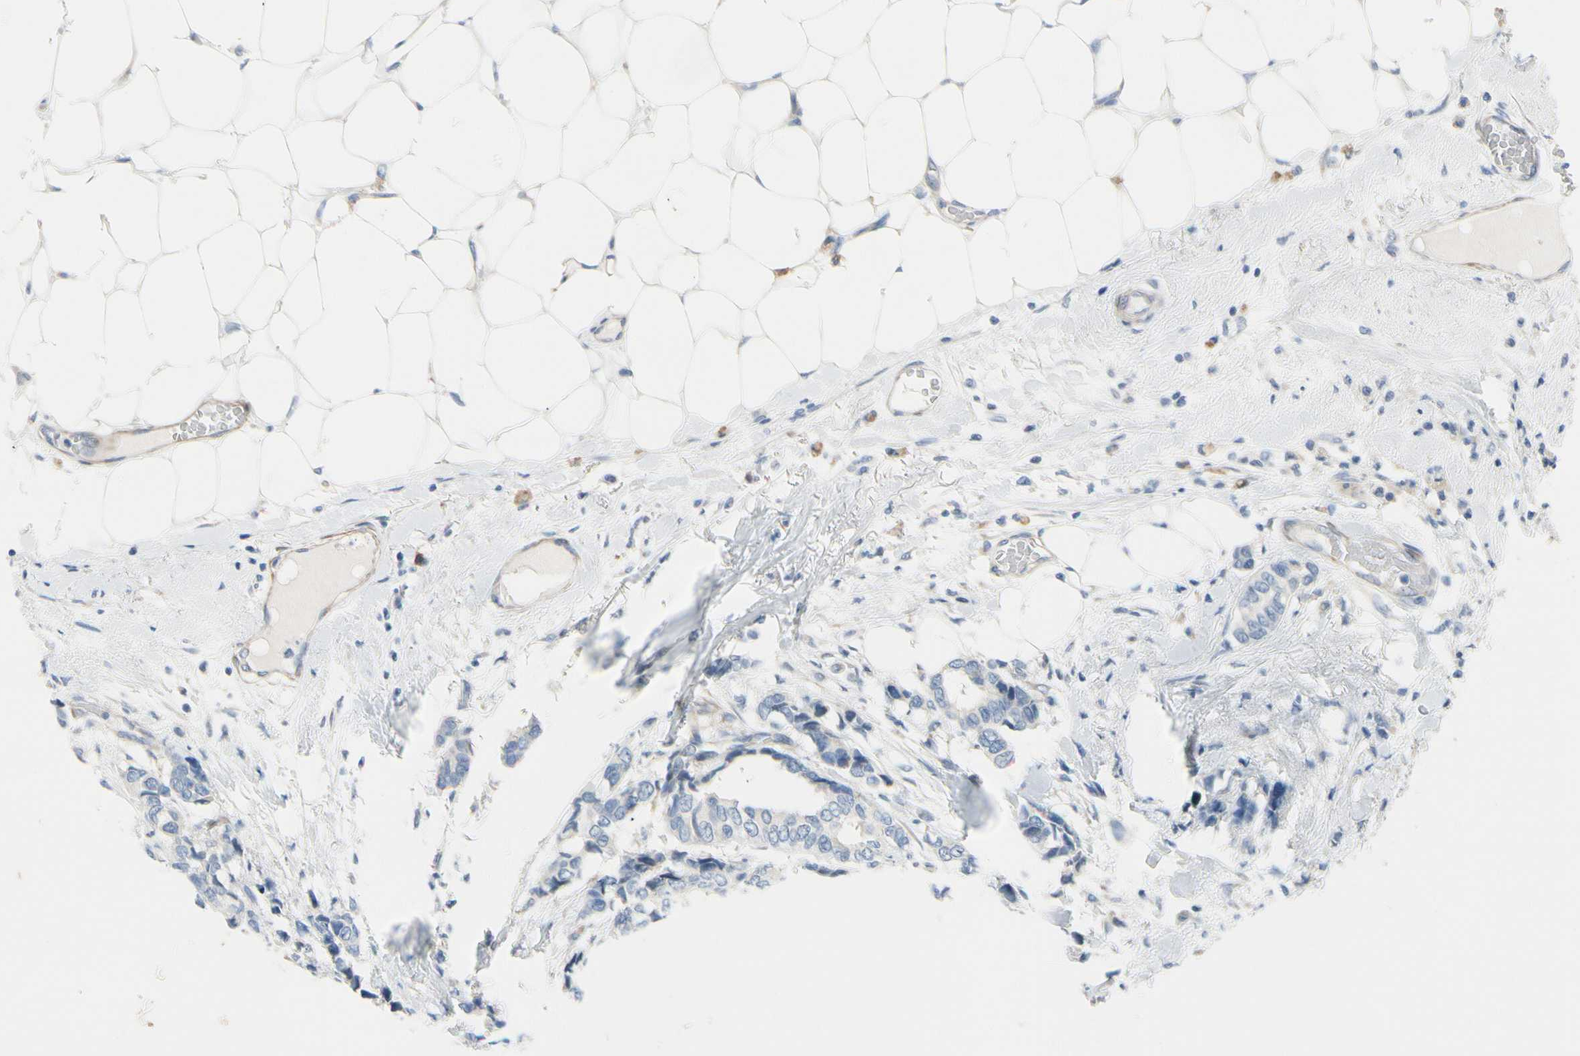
{"staining": {"intensity": "negative", "quantity": "none", "location": "none"}, "tissue": "breast cancer", "cell_type": "Tumor cells", "image_type": "cancer", "snomed": [{"axis": "morphology", "description": "Duct carcinoma"}, {"axis": "topography", "description": "Breast"}], "caption": "Immunohistochemistry (IHC) of human invasive ductal carcinoma (breast) demonstrates no expression in tumor cells. Brightfield microscopy of immunohistochemistry stained with DAB (brown) and hematoxylin (blue), captured at high magnification.", "gene": "FCER2", "patient": {"sex": "female", "age": 87}}